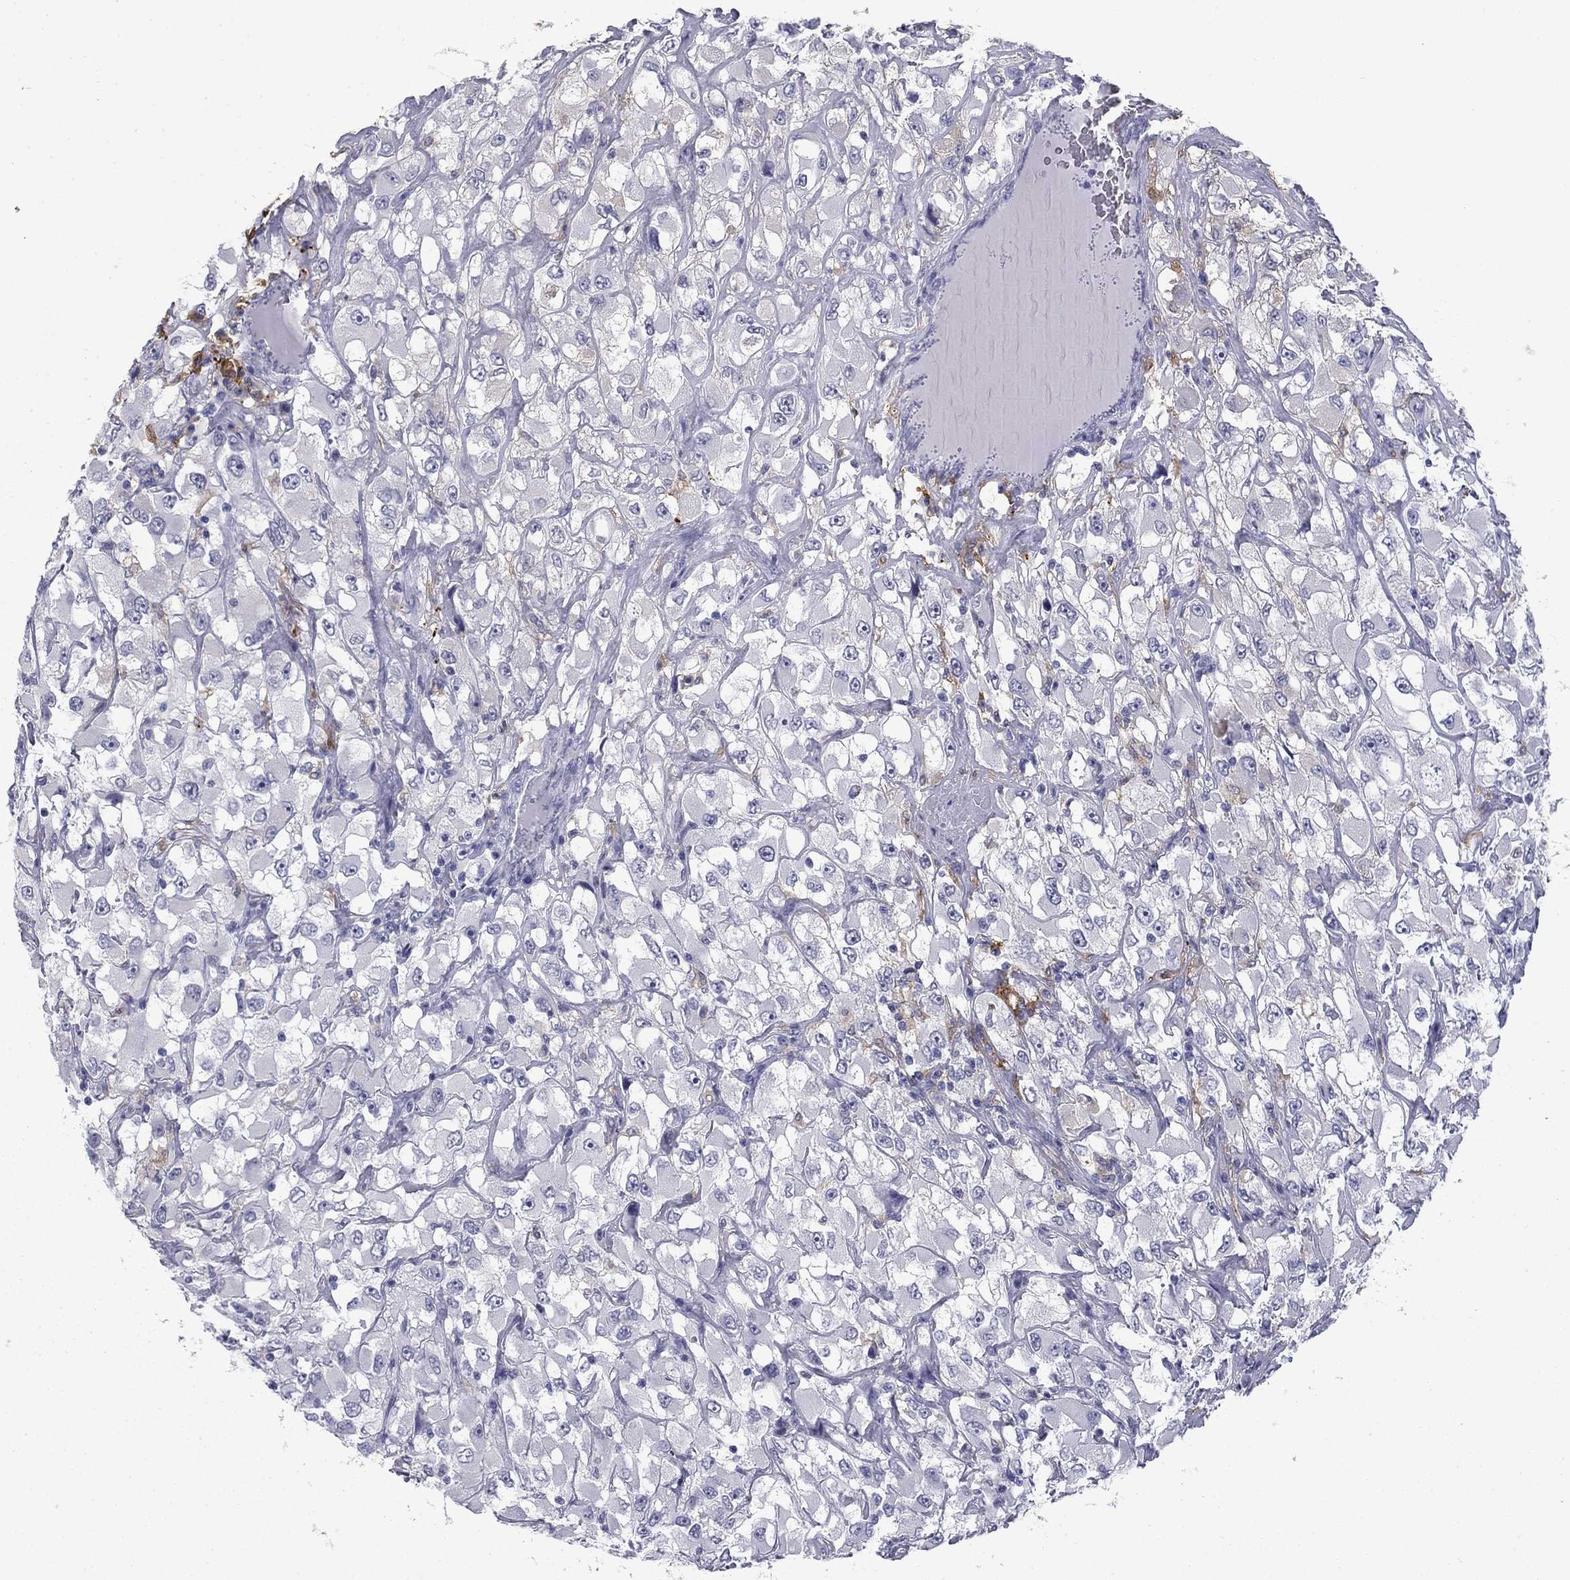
{"staining": {"intensity": "negative", "quantity": "none", "location": "none"}, "tissue": "renal cancer", "cell_type": "Tumor cells", "image_type": "cancer", "snomed": [{"axis": "morphology", "description": "Adenocarcinoma, NOS"}, {"axis": "topography", "description": "Kidney"}], "caption": "A high-resolution image shows immunohistochemistry staining of renal cancer, which displays no significant staining in tumor cells. (IHC, brightfield microscopy, high magnification).", "gene": "BCL2L14", "patient": {"sex": "female", "age": 52}}